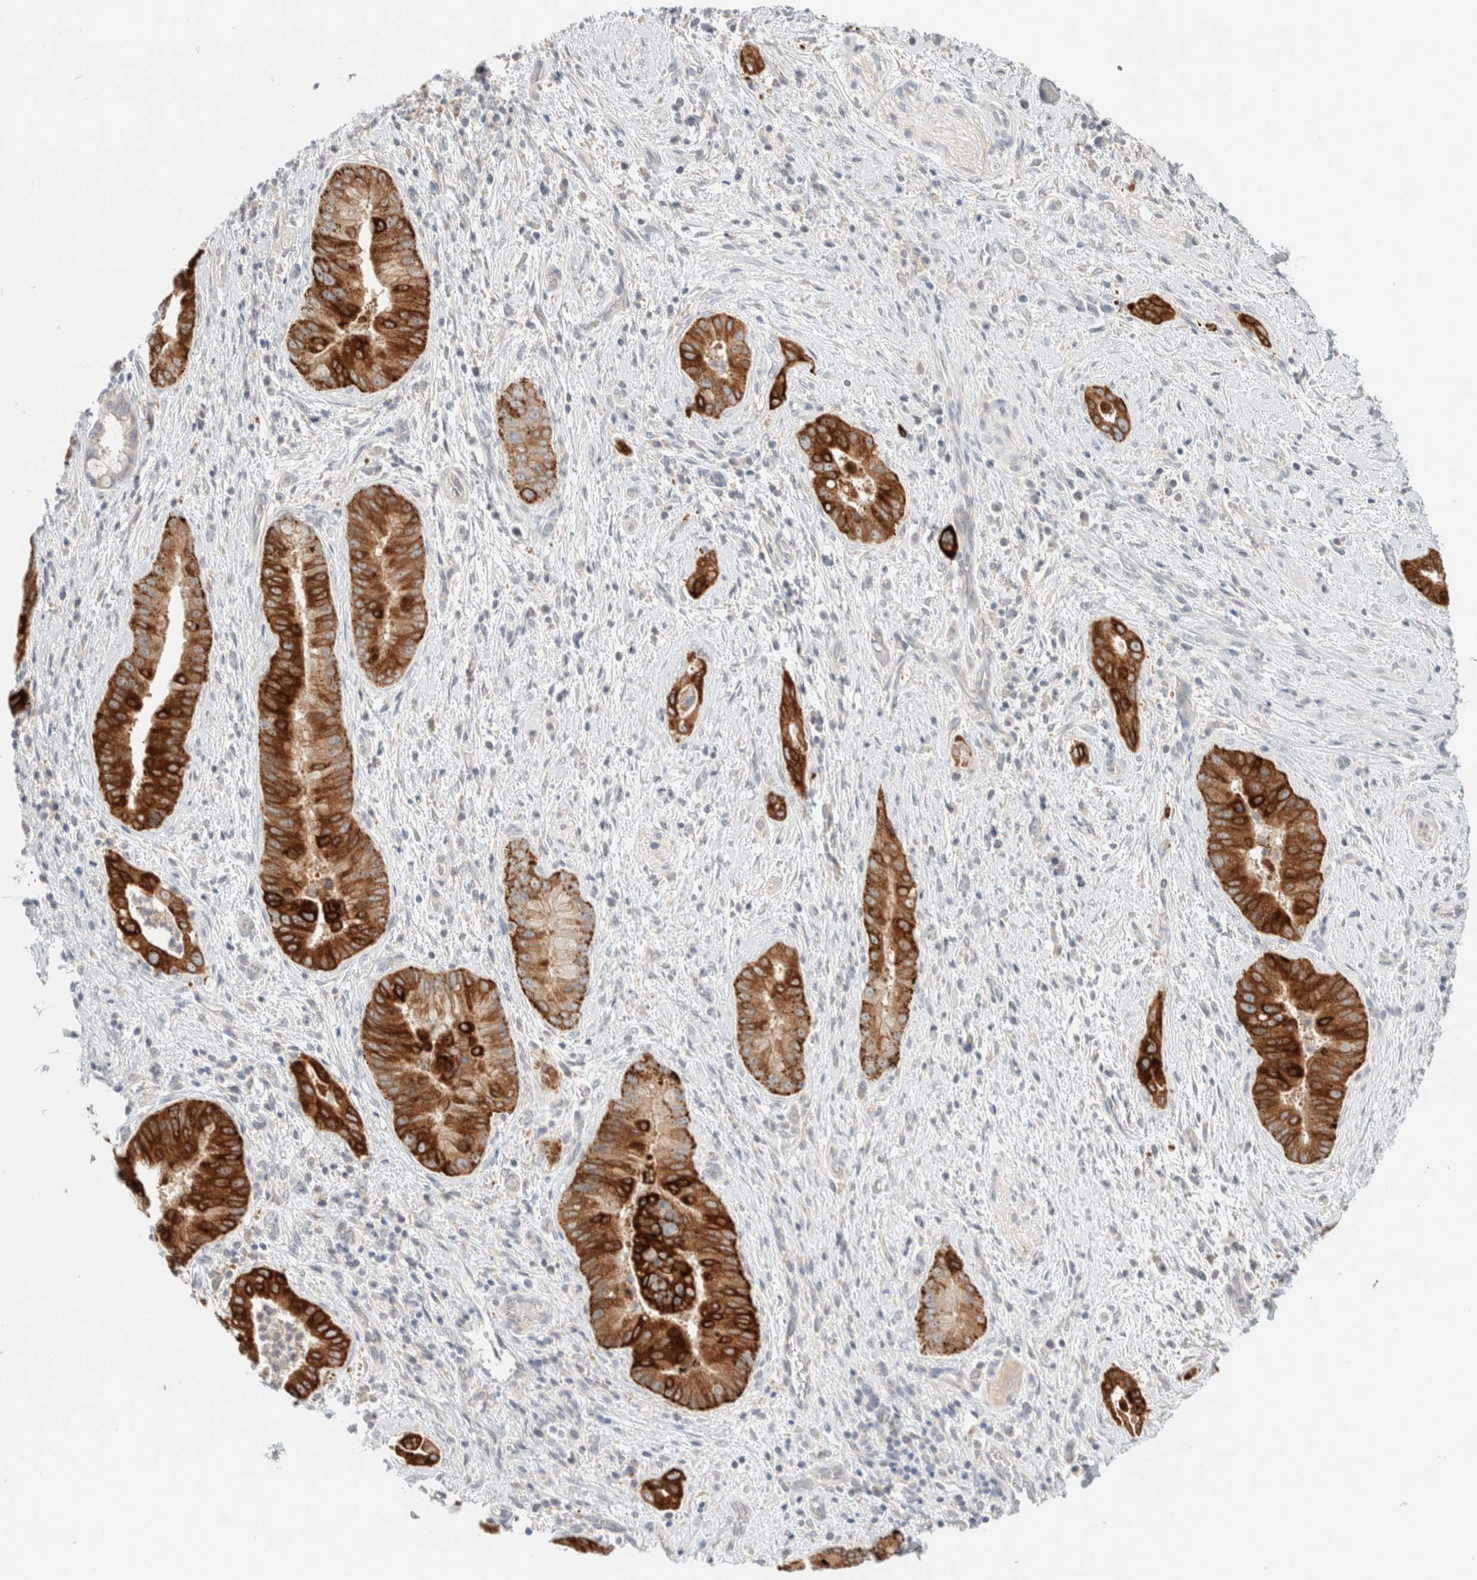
{"staining": {"intensity": "strong", "quantity": ">75%", "location": "cytoplasmic/membranous"}, "tissue": "liver cancer", "cell_type": "Tumor cells", "image_type": "cancer", "snomed": [{"axis": "morphology", "description": "Cholangiocarcinoma"}, {"axis": "topography", "description": "Liver"}], "caption": "There is high levels of strong cytoplasmic/membranous staining in tumor cells of liver cholangiocarcinoma, as demonstrated by immunohistochemical staining (brown color).", "gene": "SDR16C5", "patient": {"sex": "female", "age": 54}}